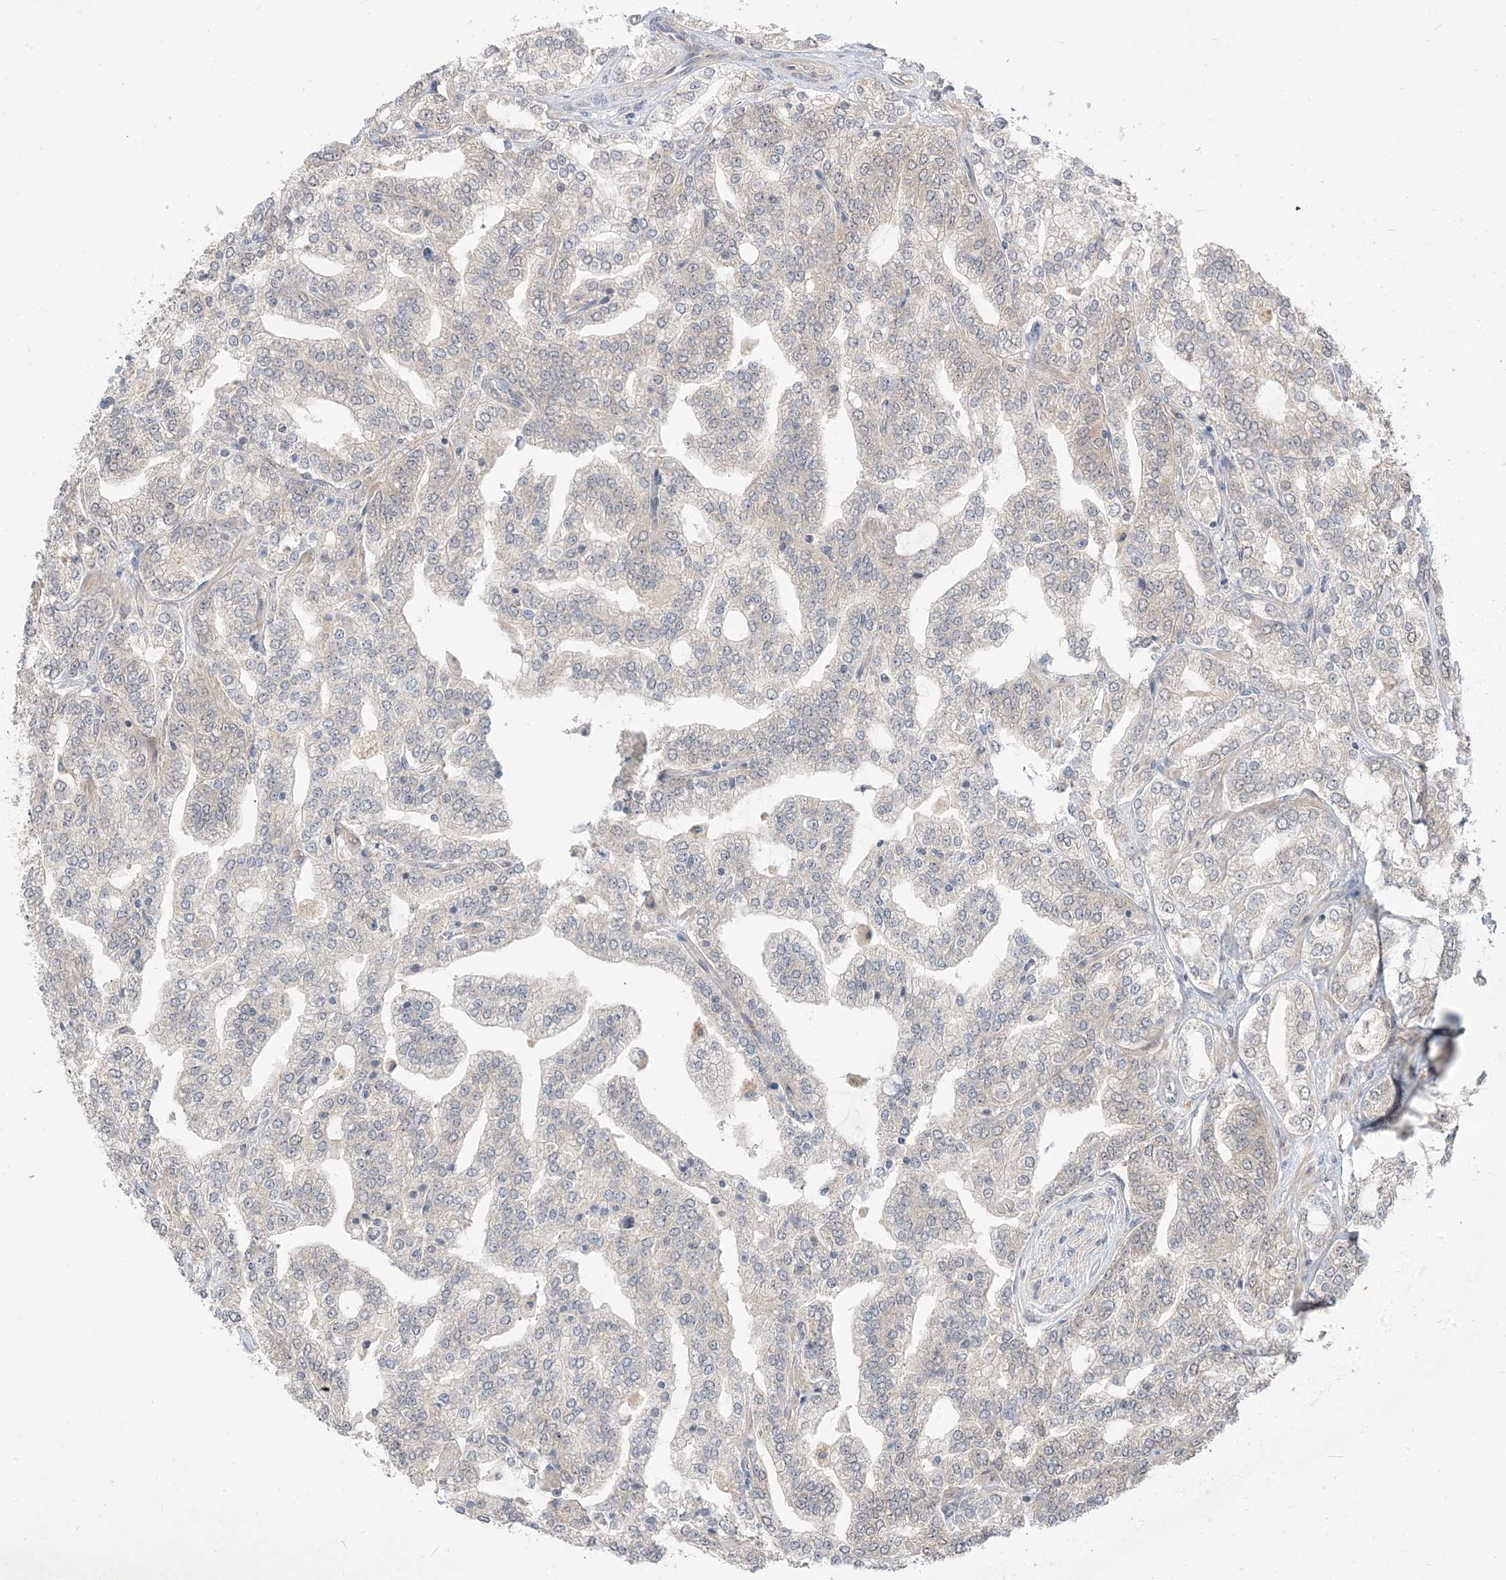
{"staining": {"intensity": "weak", "quantity": "<25%", "location": "cytoplasmic/membranous"}, "tissue": "prostate cancer", "cell_type": "Tumor cells", "image_type": "cancer", "snomed": [{"axis": "morphology", "description": "Adenocarcinoma, High grade"}, {"axis": "topography", "description": "Prostate"}], "caption": "Tumor cells show no significant staining in prostate cancer (high-grade adenocarcinoma).", "gene": "TBCC", "patient": {"sex": "male", "age": 64}}